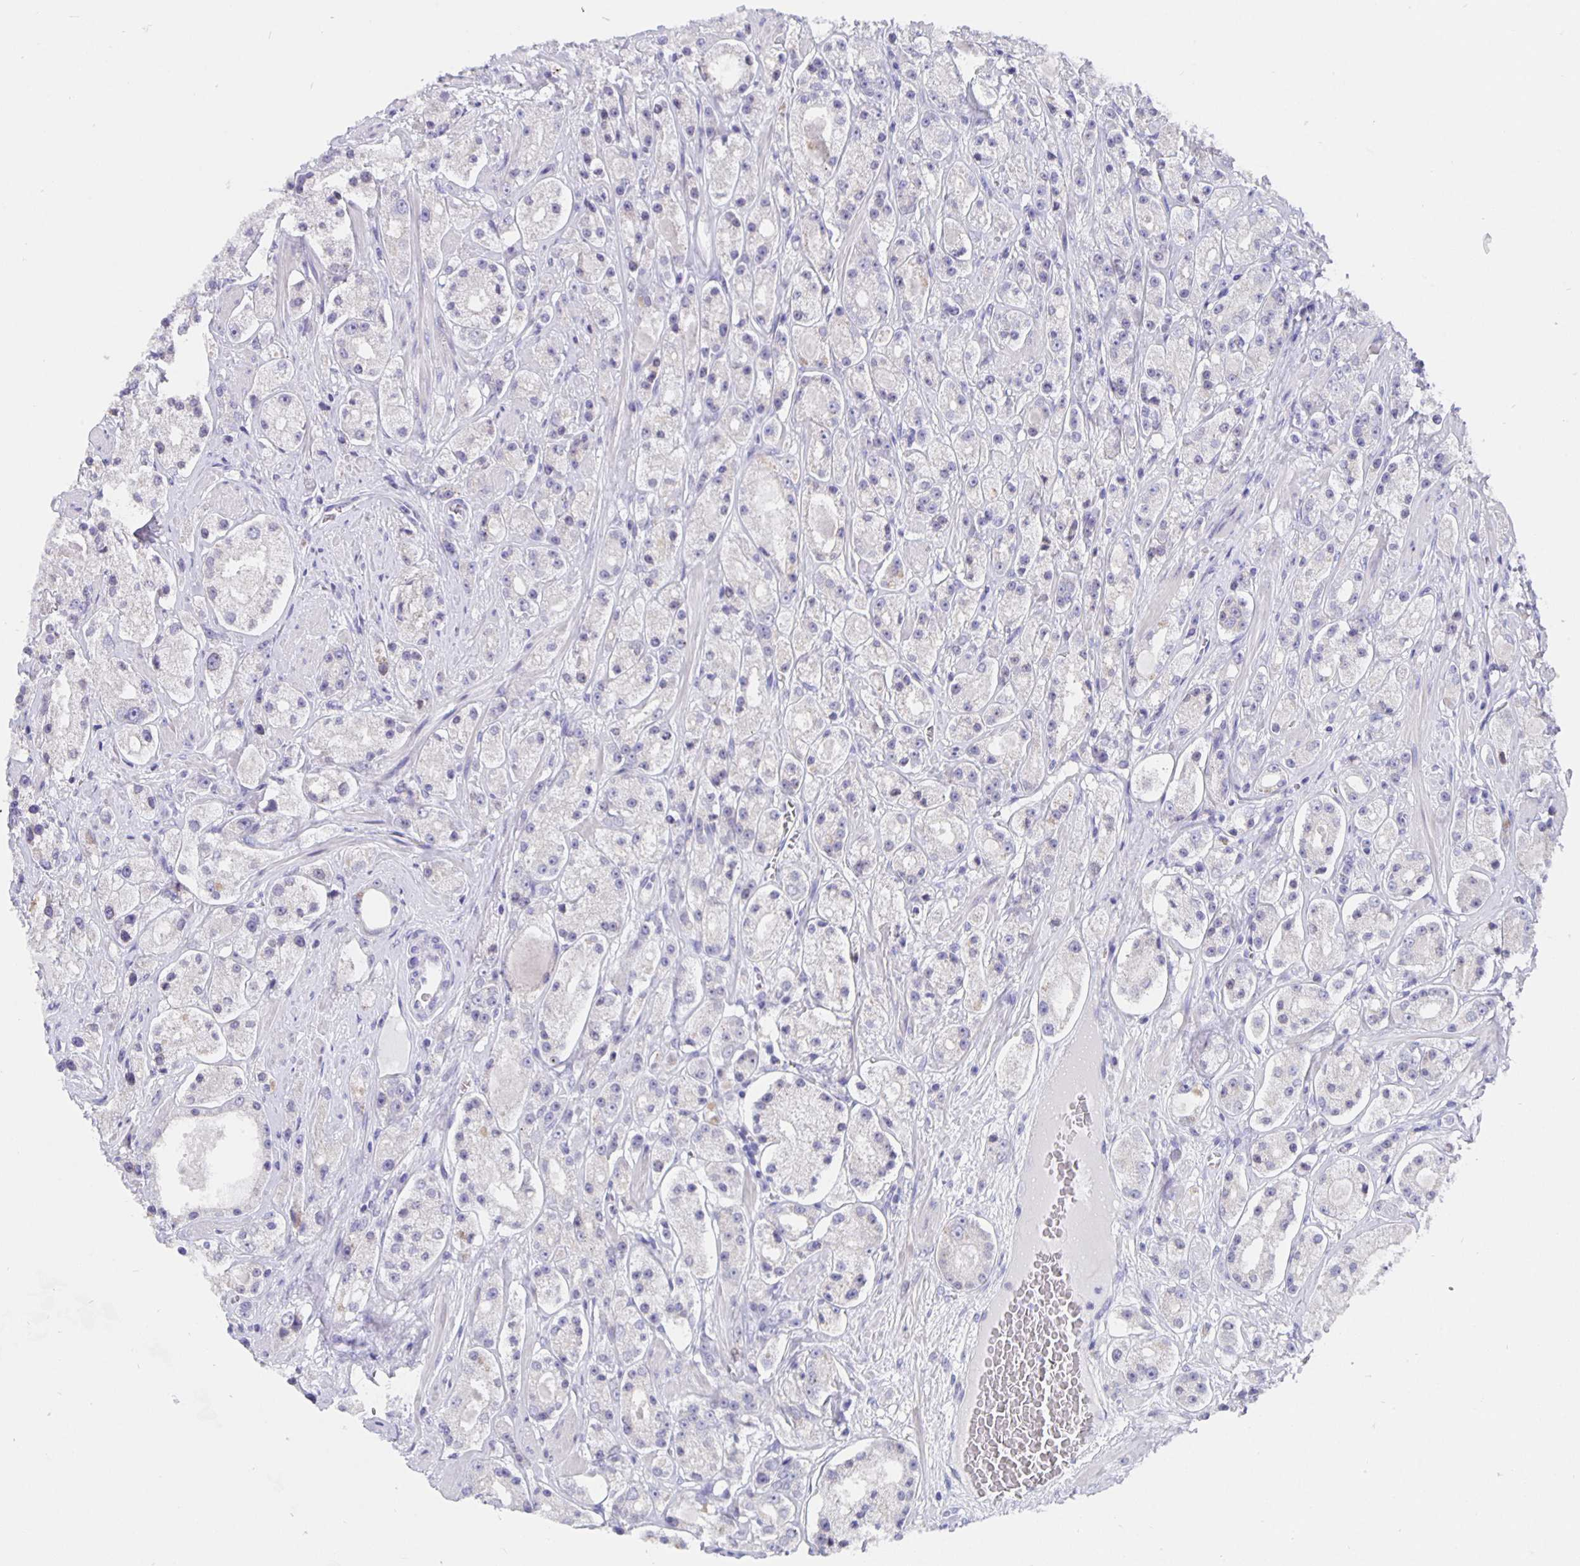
{"staining": {"intensity": "negative", "quantity": "none", "location": "none"}, "tissue": "prostate cancer", "cell_type": "Tumor cells", "image_type": "cancer", "snomed": [{"axis": "morphology", "description": "Adenocarcinoma, High grade"}, {"axis": "topography", "description": "Prostate"}], "caption": "Tumor cells show no significant protein positivity in prostate cancer (high-grade adenocarcinoma). The staining is performed using DAB brown chromogen with nuclei counter-stained in using hematoxylin.", "gene": "CFAP74", "patient": {"sex": "male", "age": 67}}